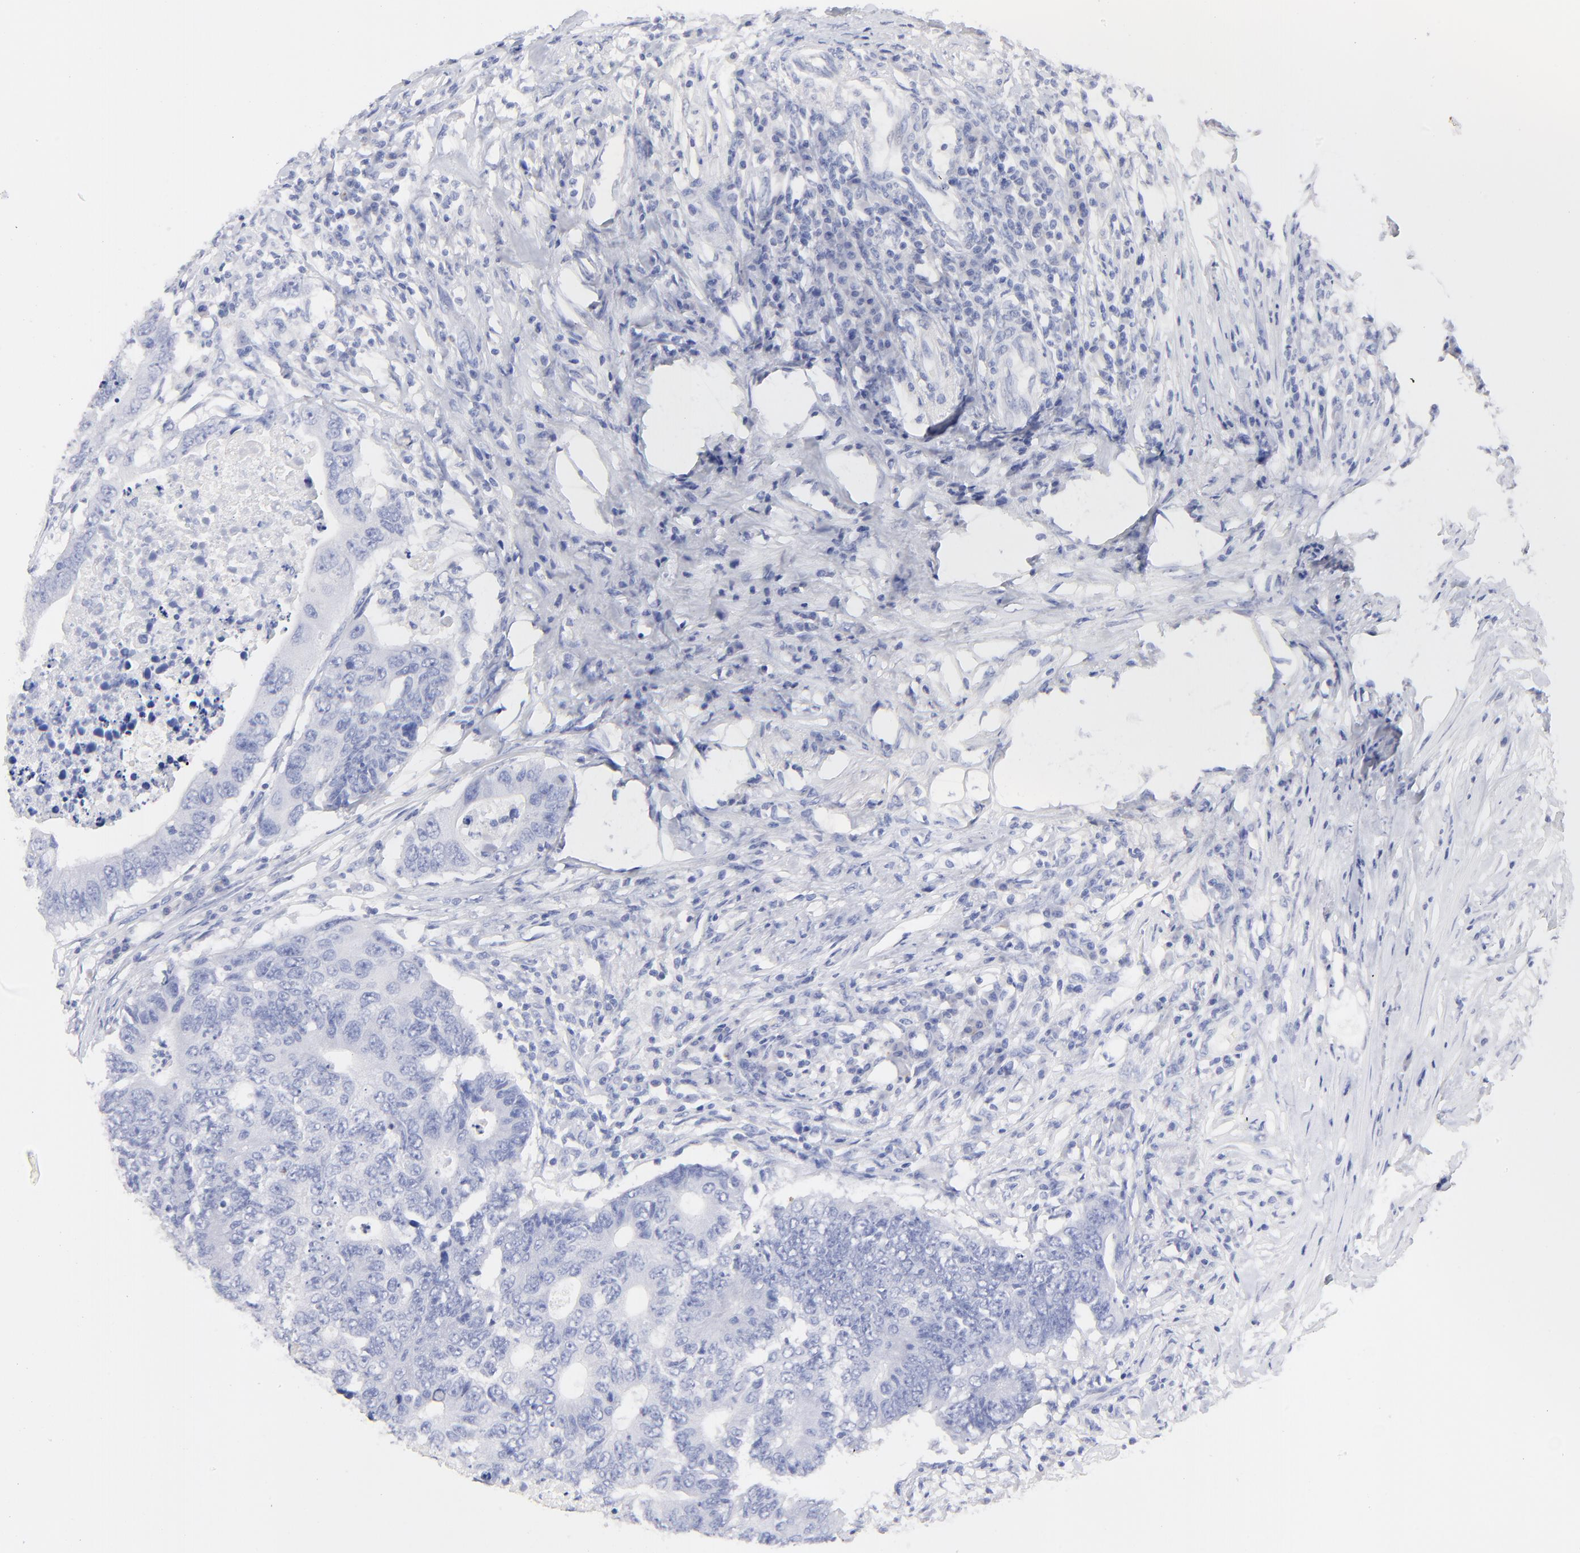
{"staining": {"intensity": "negative", "quantity": "none", "location": "none"}, "tissue": "colorectal cancer", "cell_type": "Tumor cells", "image_type": "cancer", "snomed": [{"axis": "morphology", "description": "Adenocarcinoma, NOS"}, {"axis": "topography", "description": "Colon"}], "caption": "Tumor cells are negative for protein expression in human adenocarcinoma (colorectal). (Stains: DAB IHC with hematoxylin counter stain, Microscopy: brightfield microscopy at high magnification).", "gene": "HORMAD2", "patient": {"sex": "male", "age": 71}}